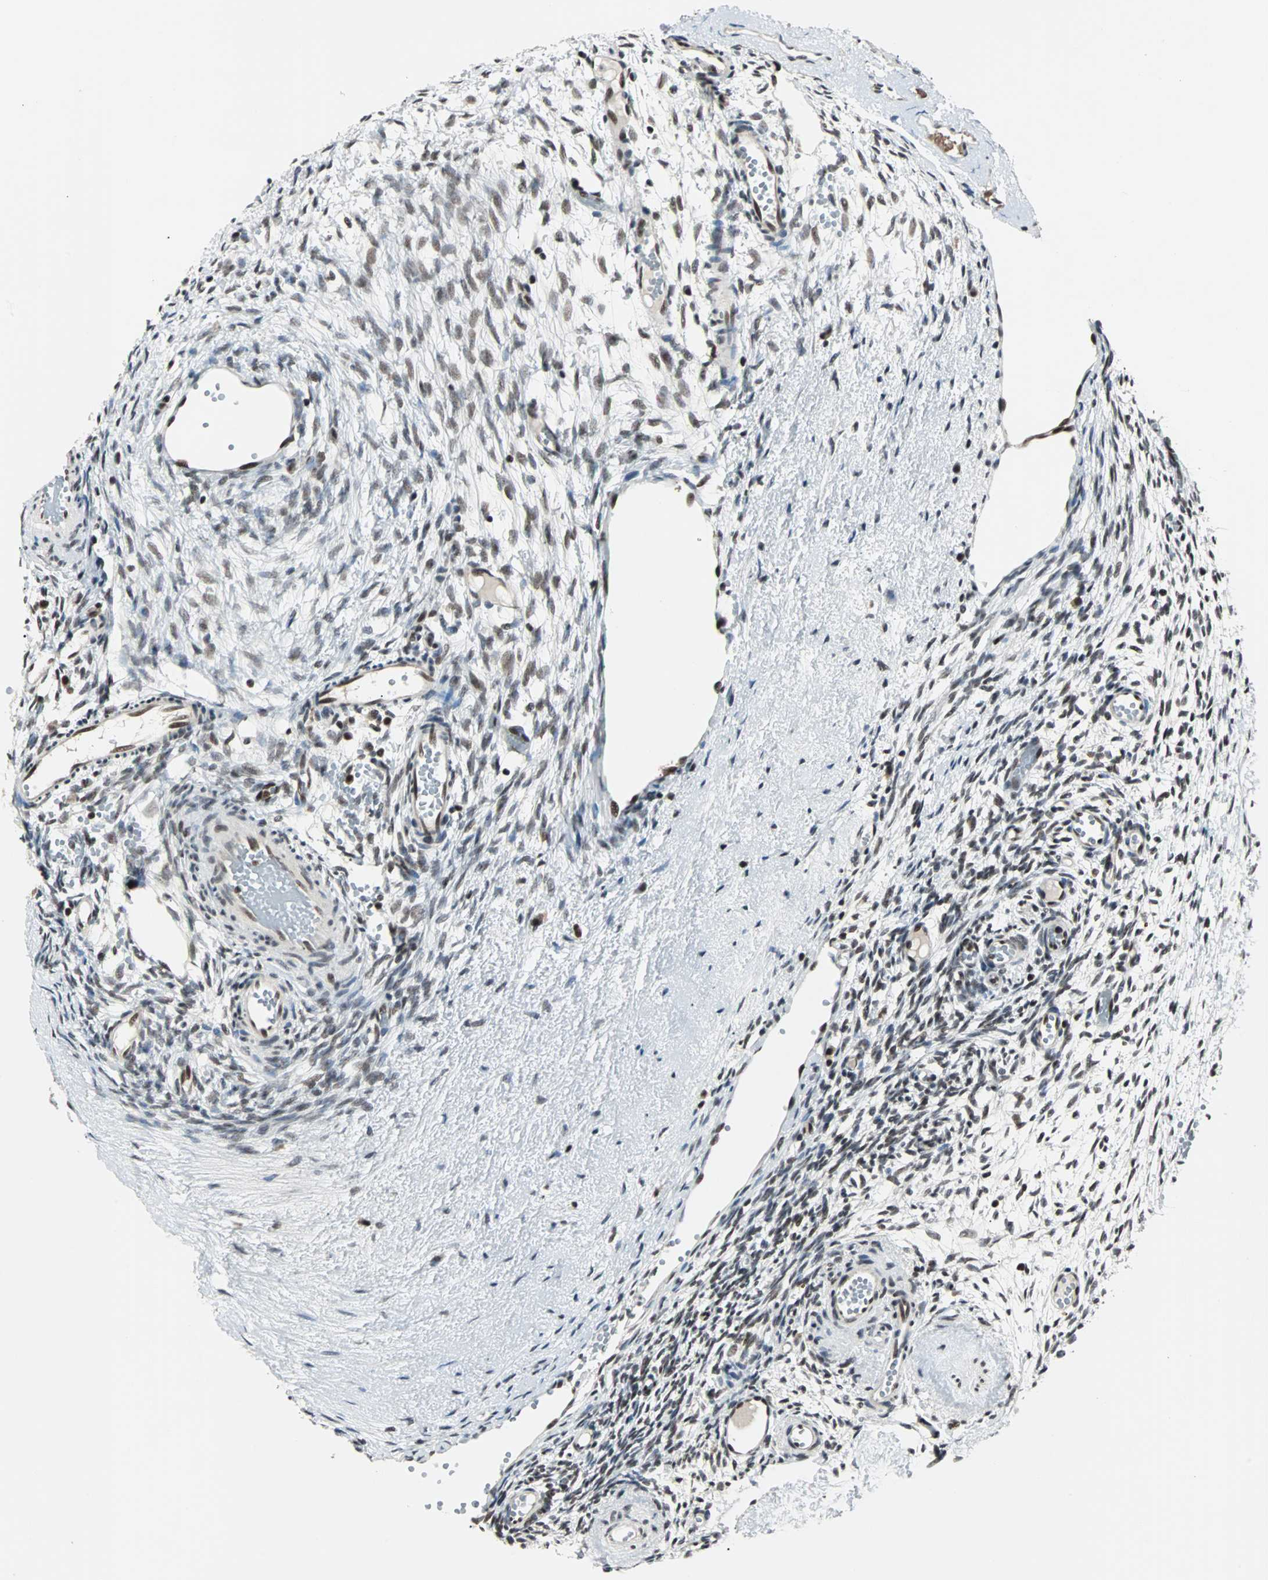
{"staining": {"intensity": "moderate", "quantity": ">75%", "location": "nuclear"}, "tissue": "ovary", "cell_type": "Ovarian stroma cells", "image_type": "normal", "snomed": [{"axis": "morphology", "description": "Normal tissue, NOS"}, {"axis": "topography", "description": "Ovary"}], "caption": "IHC photomicrograph of normal ovary: ovary stained using IHC exhibits medium levels of moderate protein expression localized specifically in the nuclear of ovarian stroma cells, appearing as a nuclear brown color.", "gene": "TERF2IP", "patient": {"sex": "female", "age": 35}}